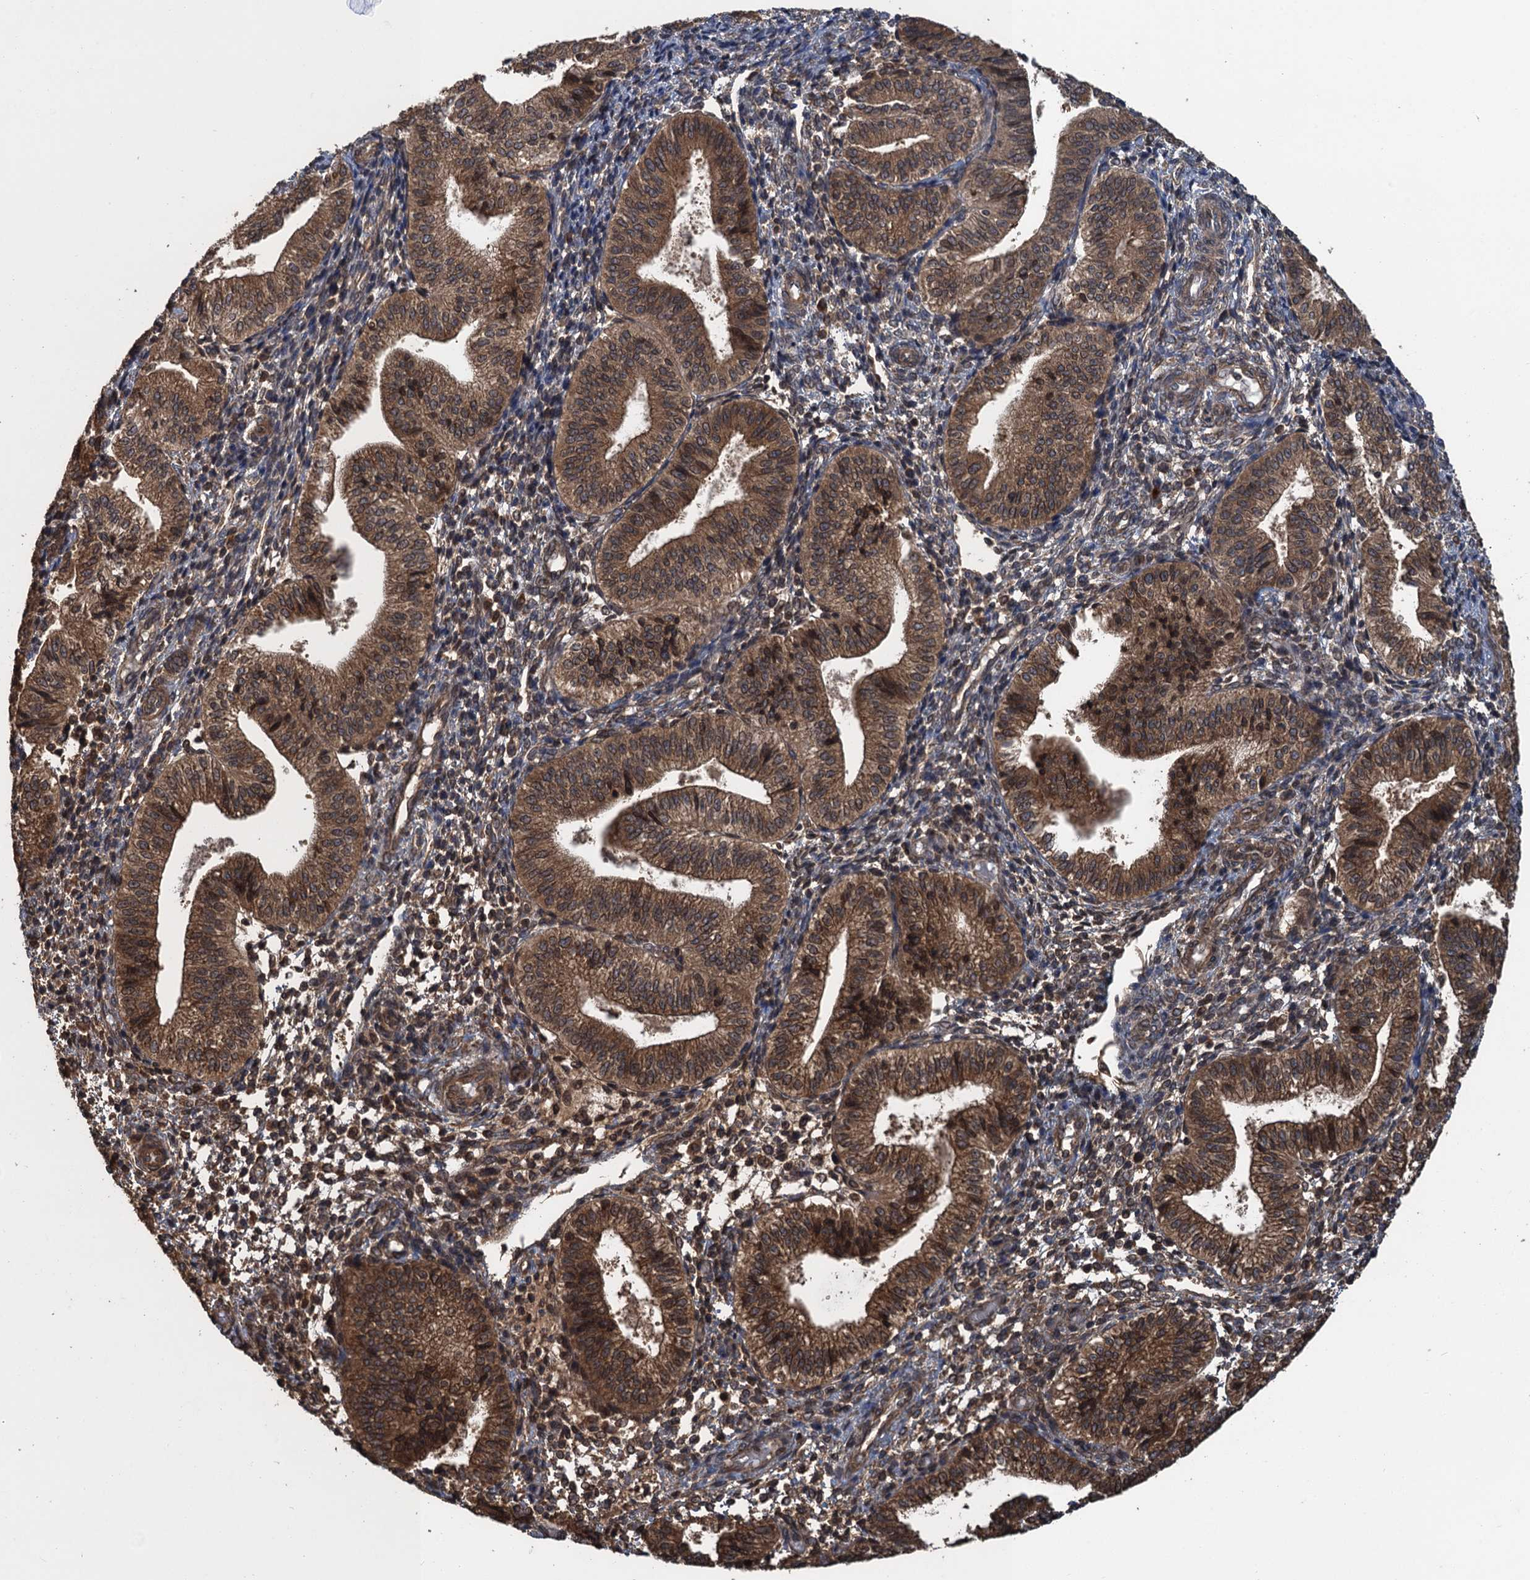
{"staining": {"intensity": "moderate", "quantity": "25%-75%", "location": "cytoplasmic/membranous"}, "tissue": "endometrium", "cell_type": "Cells in endometrial stroma", "image_type": "normal", "snomed": [{"axis": "morphology", "description": "Normal tissue, NOS"}, {"axis": "topography", "description": "Endometrium"}], "caption": "Brown immunohistochemical staining in unremarkable endometrium reveals moderate cytoplasmic/membranous staining in approximately 25%-75% of cells in endometrial stroma.", "gene": "GLE1", "patient": {"sex": "female", "age": 34}}